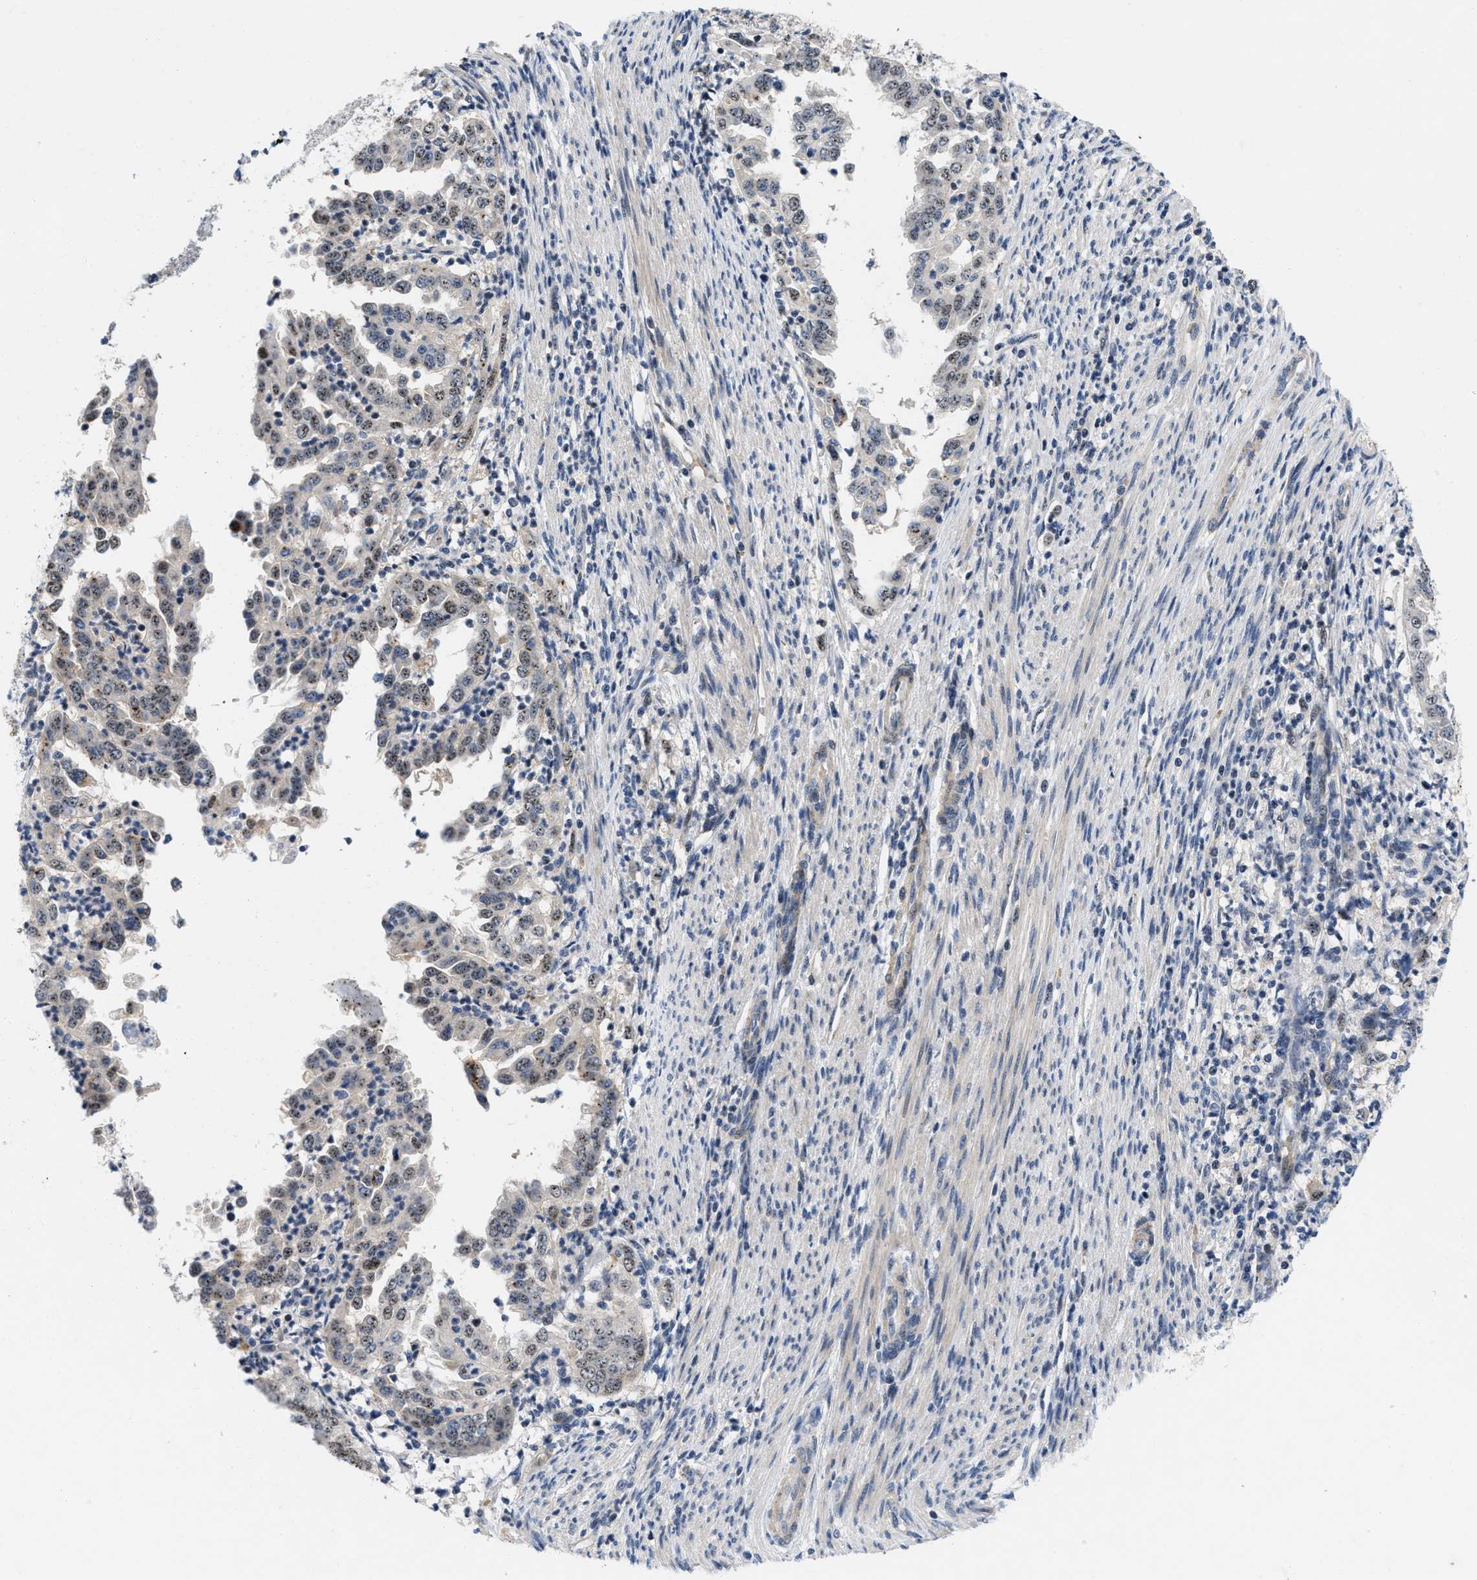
{"staining": {"intensity": "weak", "quantity": ">75%", "location": "nuclear"}, "tissue": "endometrial cancer", "cell_type": "Tumor cells", "image_type": "cancer", "snomed": [{"axis": "morphology", "description": "Adenocarcinoma, NOS"}, {"axis": "topography", "description": "Endometrium"}], "caption": "Immunohistochemistry (IHC) histopathology image of adenocarcinoma (endometrial) stained for a protein (brown), which reveals low levels of weak nuclear expression in approximately >75% of tumor cells.", "gene": "VIP", "patient": {"sex": "female", "age": 85}}